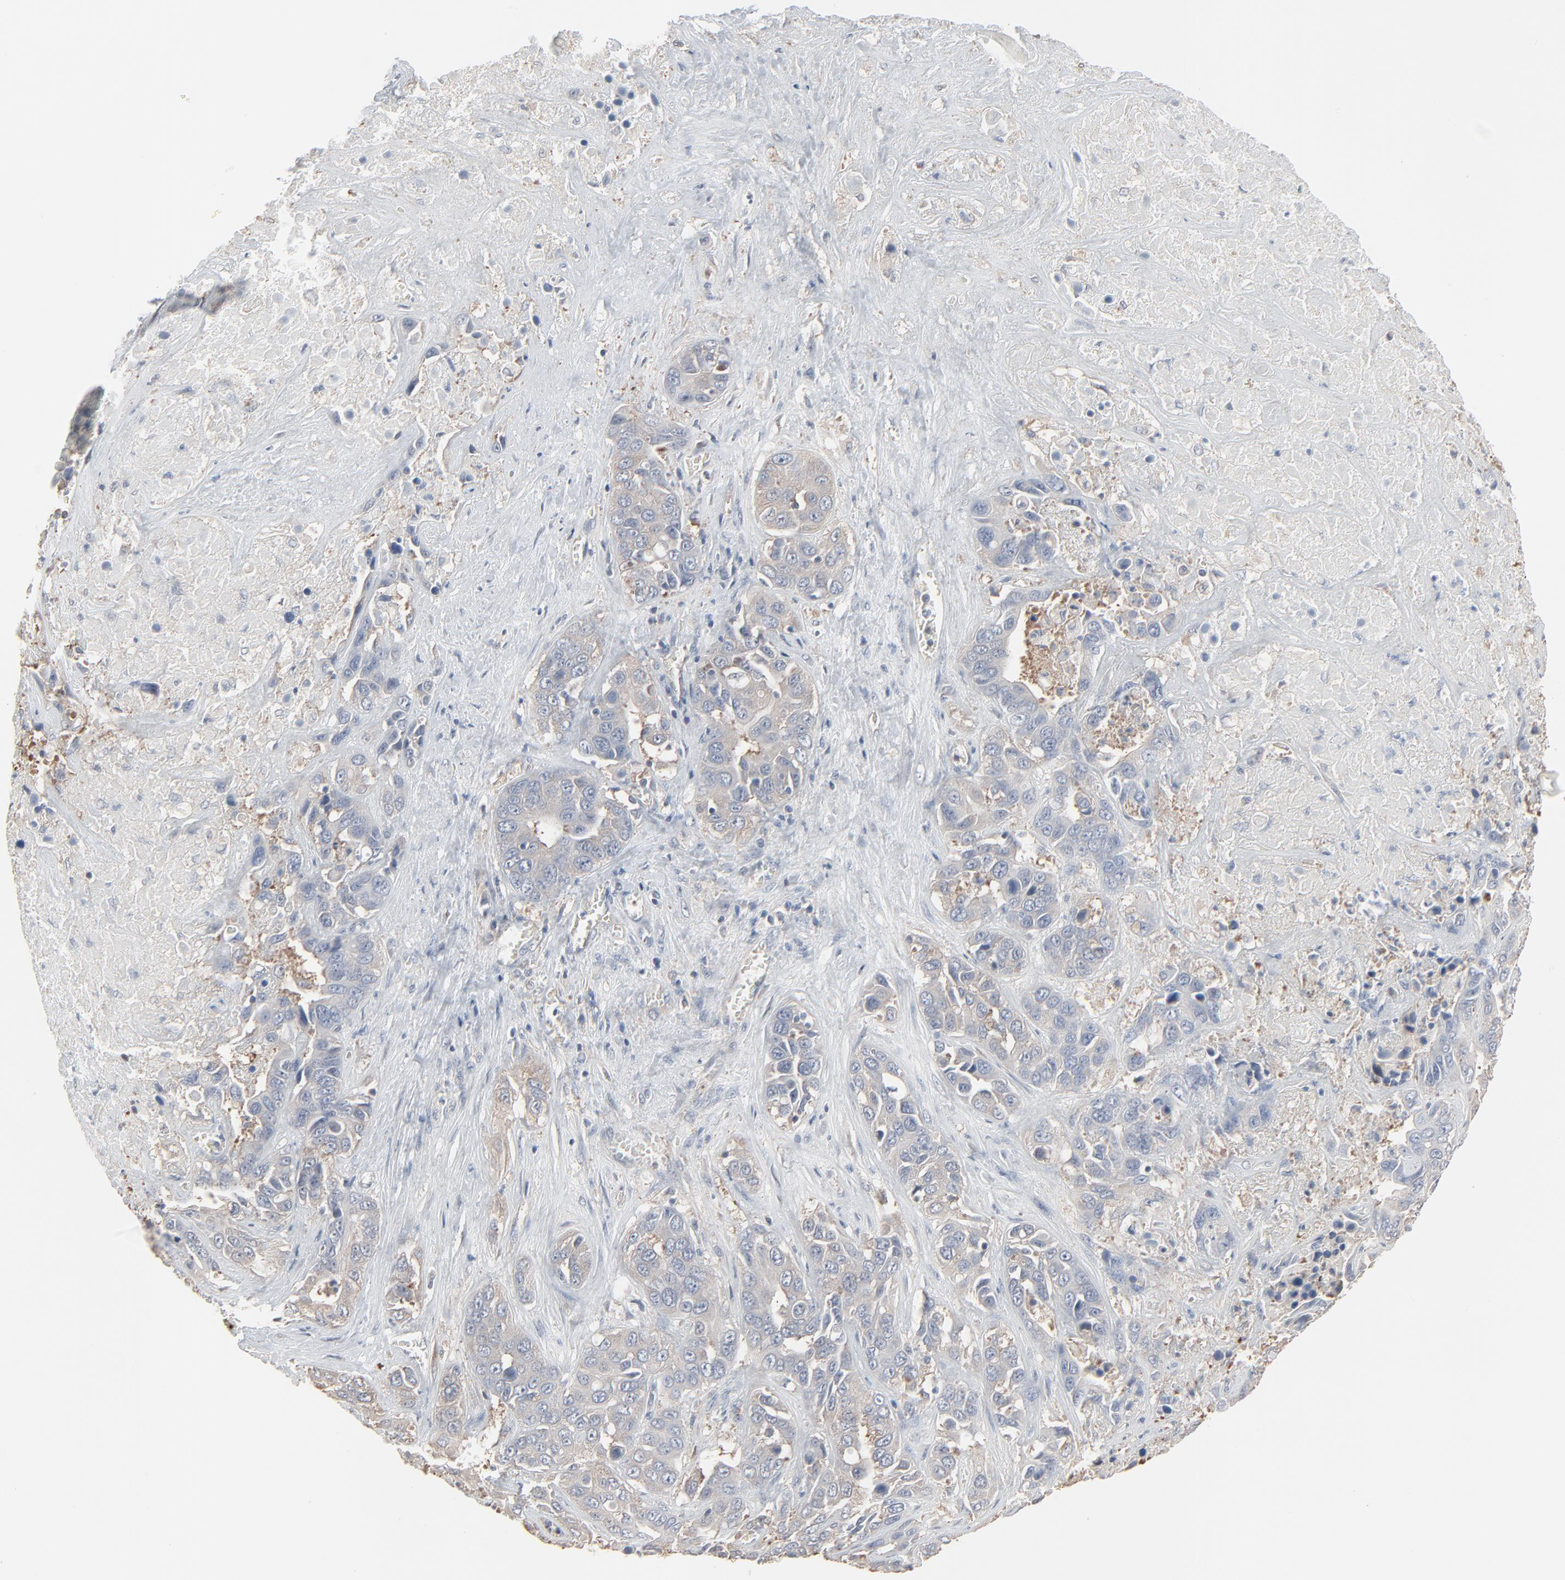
{"staining": {"intensity": "weak", "quantity": "25%-75%", "location": "cytoplasmic/membranous"}, "tissue": "liver cancer", "cell_type": "Tumor cells", "image_type": "cancer", "snomed": [{"axis": "morphology", "description": "Cholangiocarcinoma"}, {"axis": "topography", "description": "Liver"}], "caption": "Immunohistochemistry micrograph of liver cancer (cholangiocarcinoma) stained for a protein (brown), which demonstrates low levels of weak cytoplasmic/membranous expression in approximately 25%-75% of tumor cells.", "gene": "CCT5", "patient": {"sex": "female", "age": 52}}